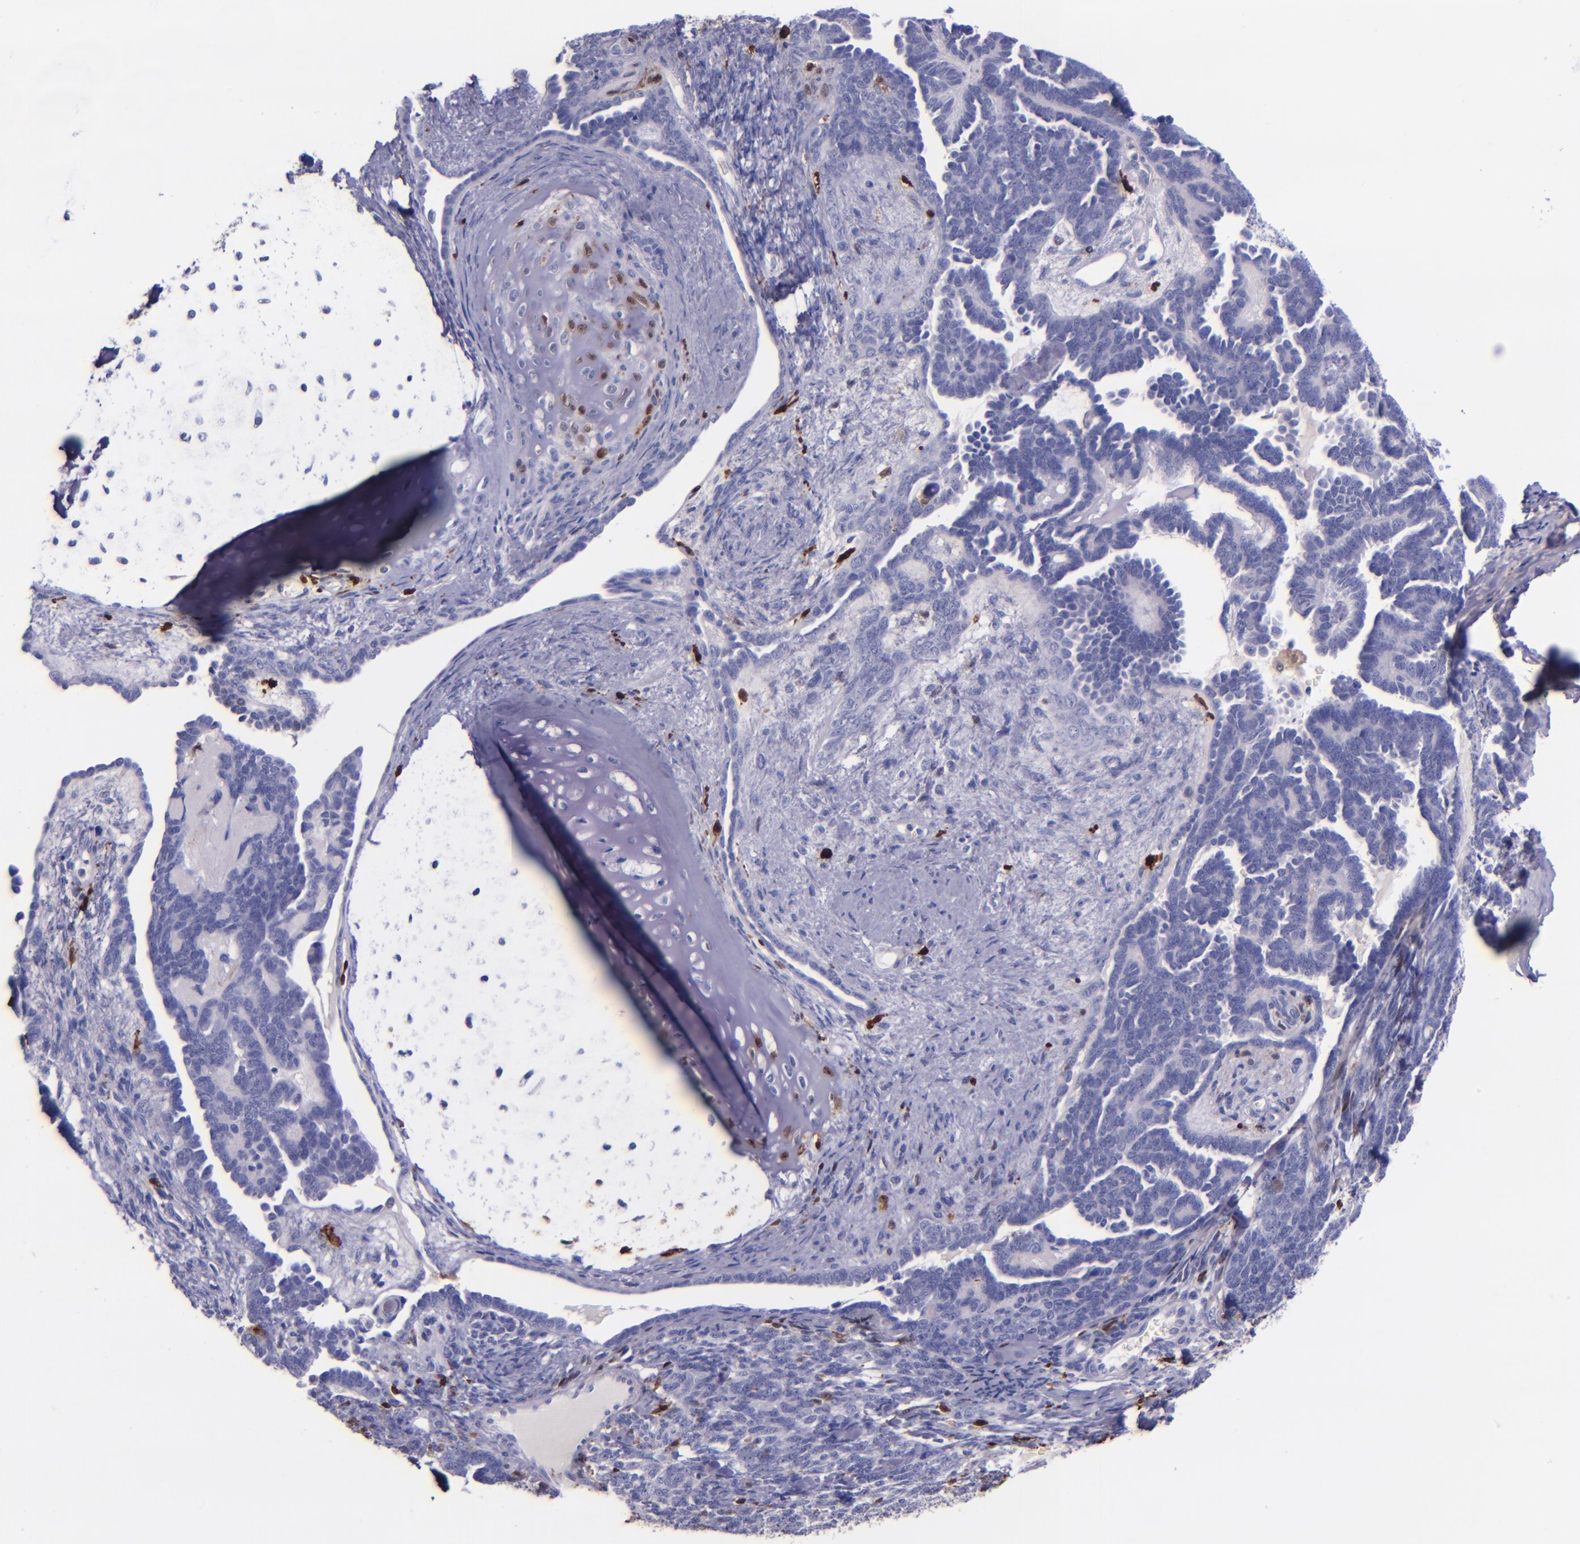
{"staining": {"intensity": "negative", "quantity": "none", "location": "none"}, "tissue": "endometrial cancer", "cell_type": "Tumor cells", "image_type": "cancer", "snomed": [{"axis": "morphology", "description": "Neoplasm, malignant, NOS"}, {"axis": "topography", "description": "Endometrium"}], "caption": "This is an immunohistochemistry image of human endometrial cancer. There is no positivity in tumor cells.", "gene": "F13A1", "patient": {"sex": "female", "age": 74}}